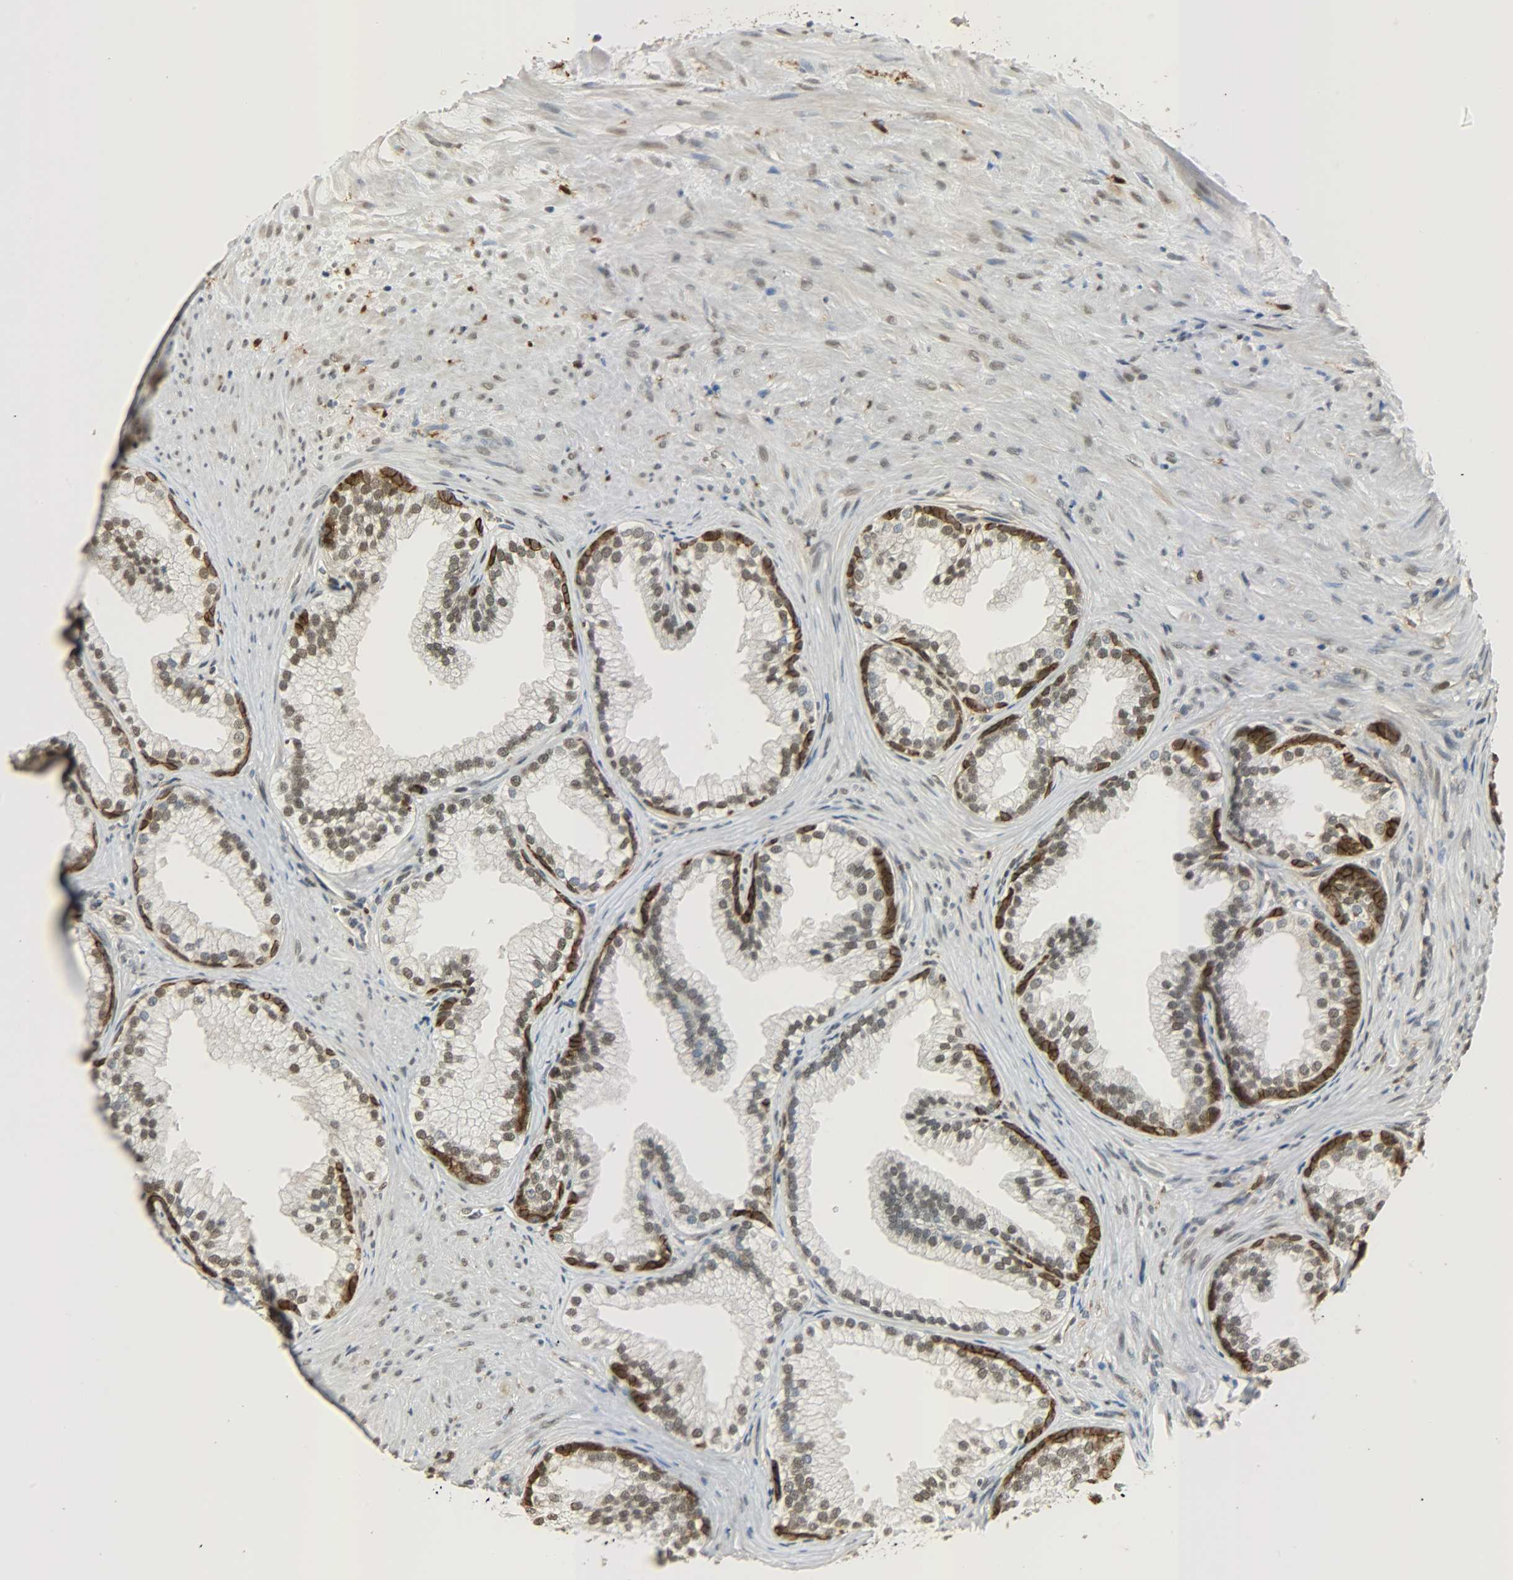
{"staining": {"intensity": "strong", "quantity": "<25%", "location": "cytoplasmic/membranous"}, "tissue": "prostate", "cell_type": "Glandular cells", "image_type": "normal", "snomed": [{"axis": "morphology", "description": "Normal tissue, NOS"}, {"axis": "topography", "description": "Prostate"}], "caption": "Protein expression analysis of benign prostate exhibits strong cytoplasmic/membranous staining in approximately <25% of glandular cells. (DAB IHC with brightfield microscopy, high magnification).", "gene": "NGFR", "patient": {"sex": "male", "age": 76}}